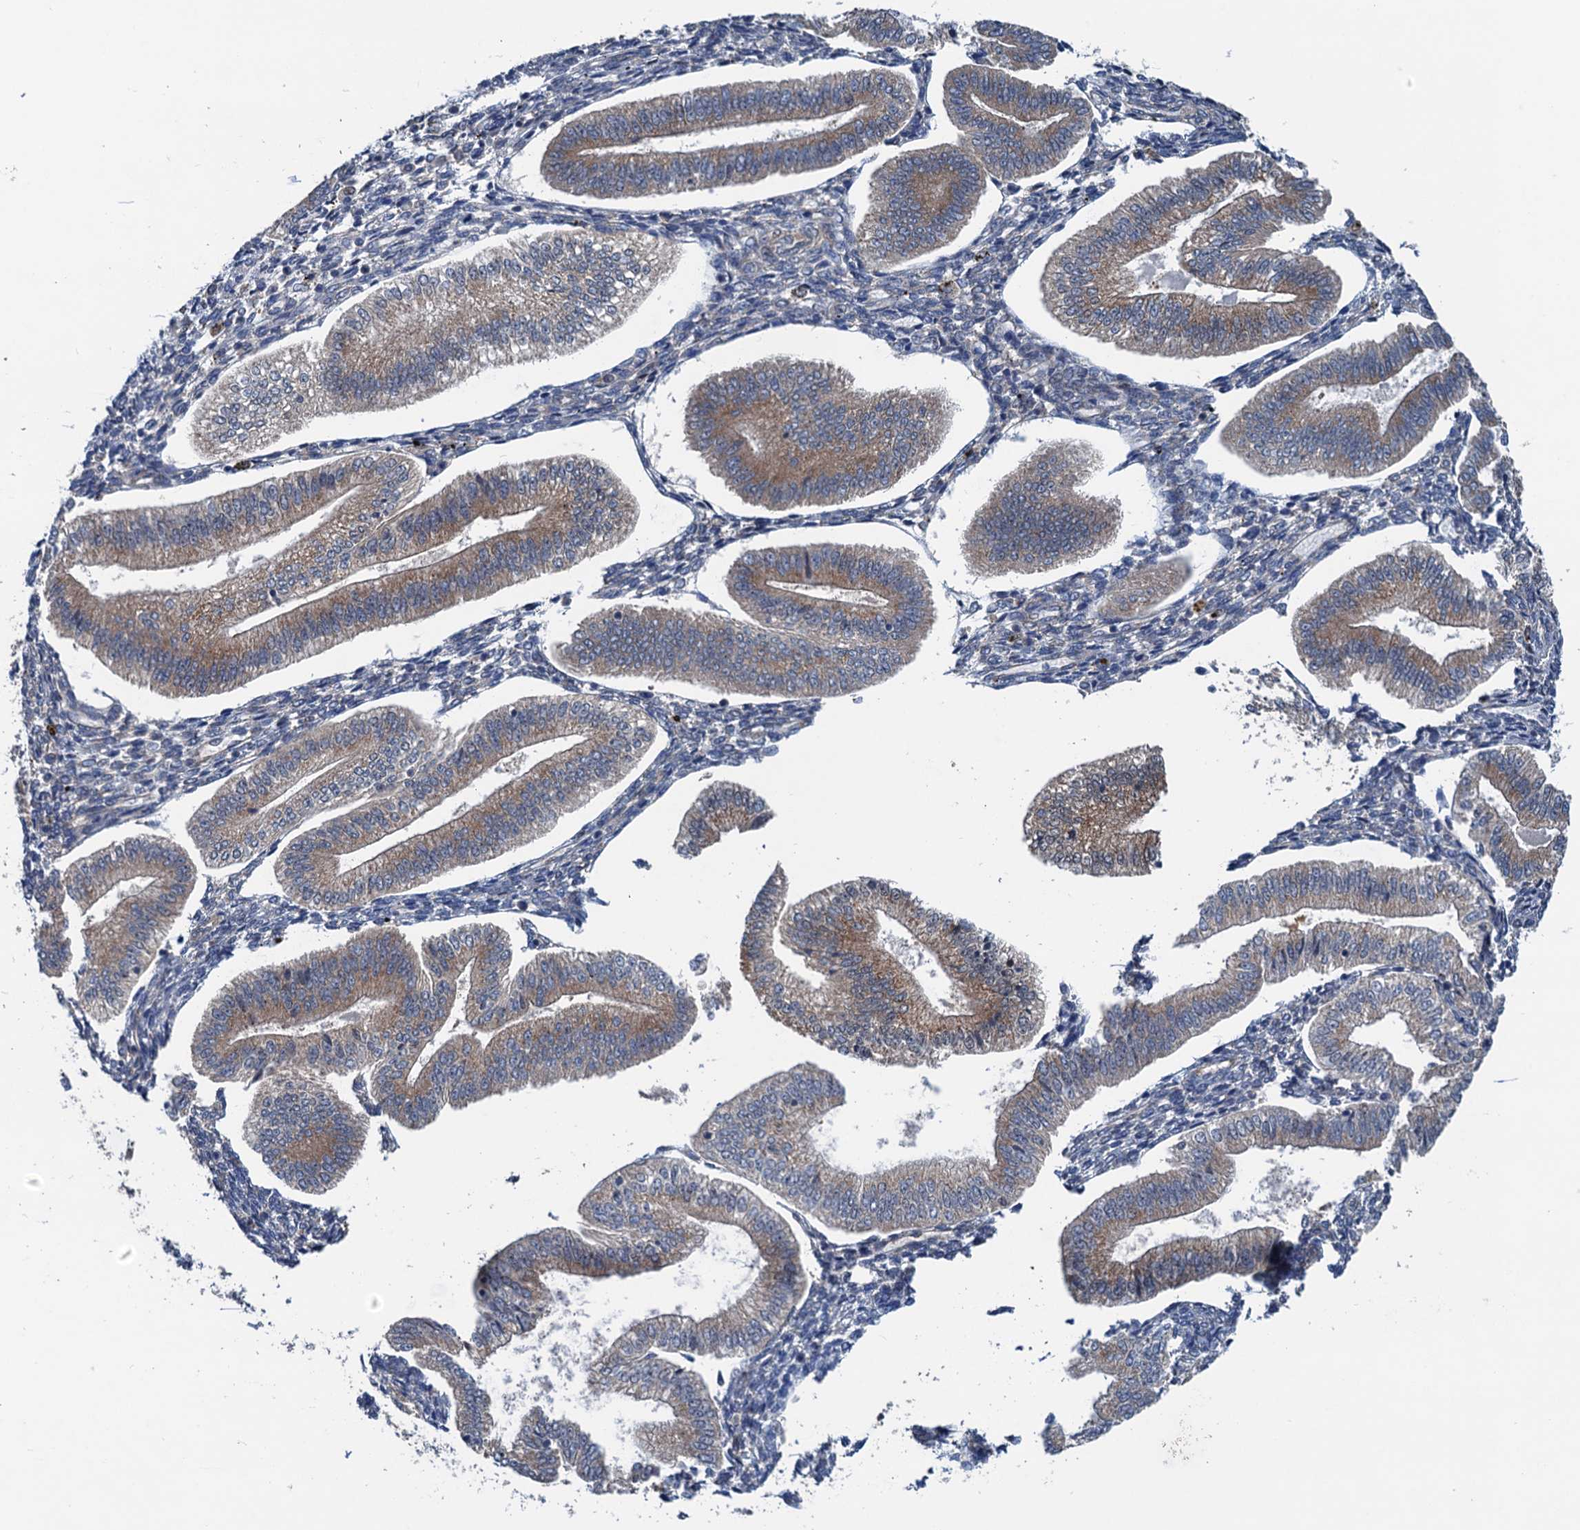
{"staining": {"intensity": "weak", "quantity": "25%-75%", "location": "cytoplasmic/membranous"}, "tissue": "endometrium", "cell_type": "Cells in endometrial stroma", "image_type": "normal", "snomed": [{"axis": "morphology", "description": "Normal tissue, NOS"}, {"axis": "topography", "description": "Endometrium"}], "caption": "IHC staining of unremarkable endometrium, which reveals low levels of weak cytoplasmic/membranous positivity in about 25%-75% of cells in endometrial stroma indicating weak cytoplasmic/membranous protein expression. The staining was performed using DAB (3,3'-diaminobenzidine) (brown) for protein detection and nuclei were counterstained in hematoxylin (blue).", "gene": "DYNC2I2", "patient": {"sex": "female", "age": 34}}